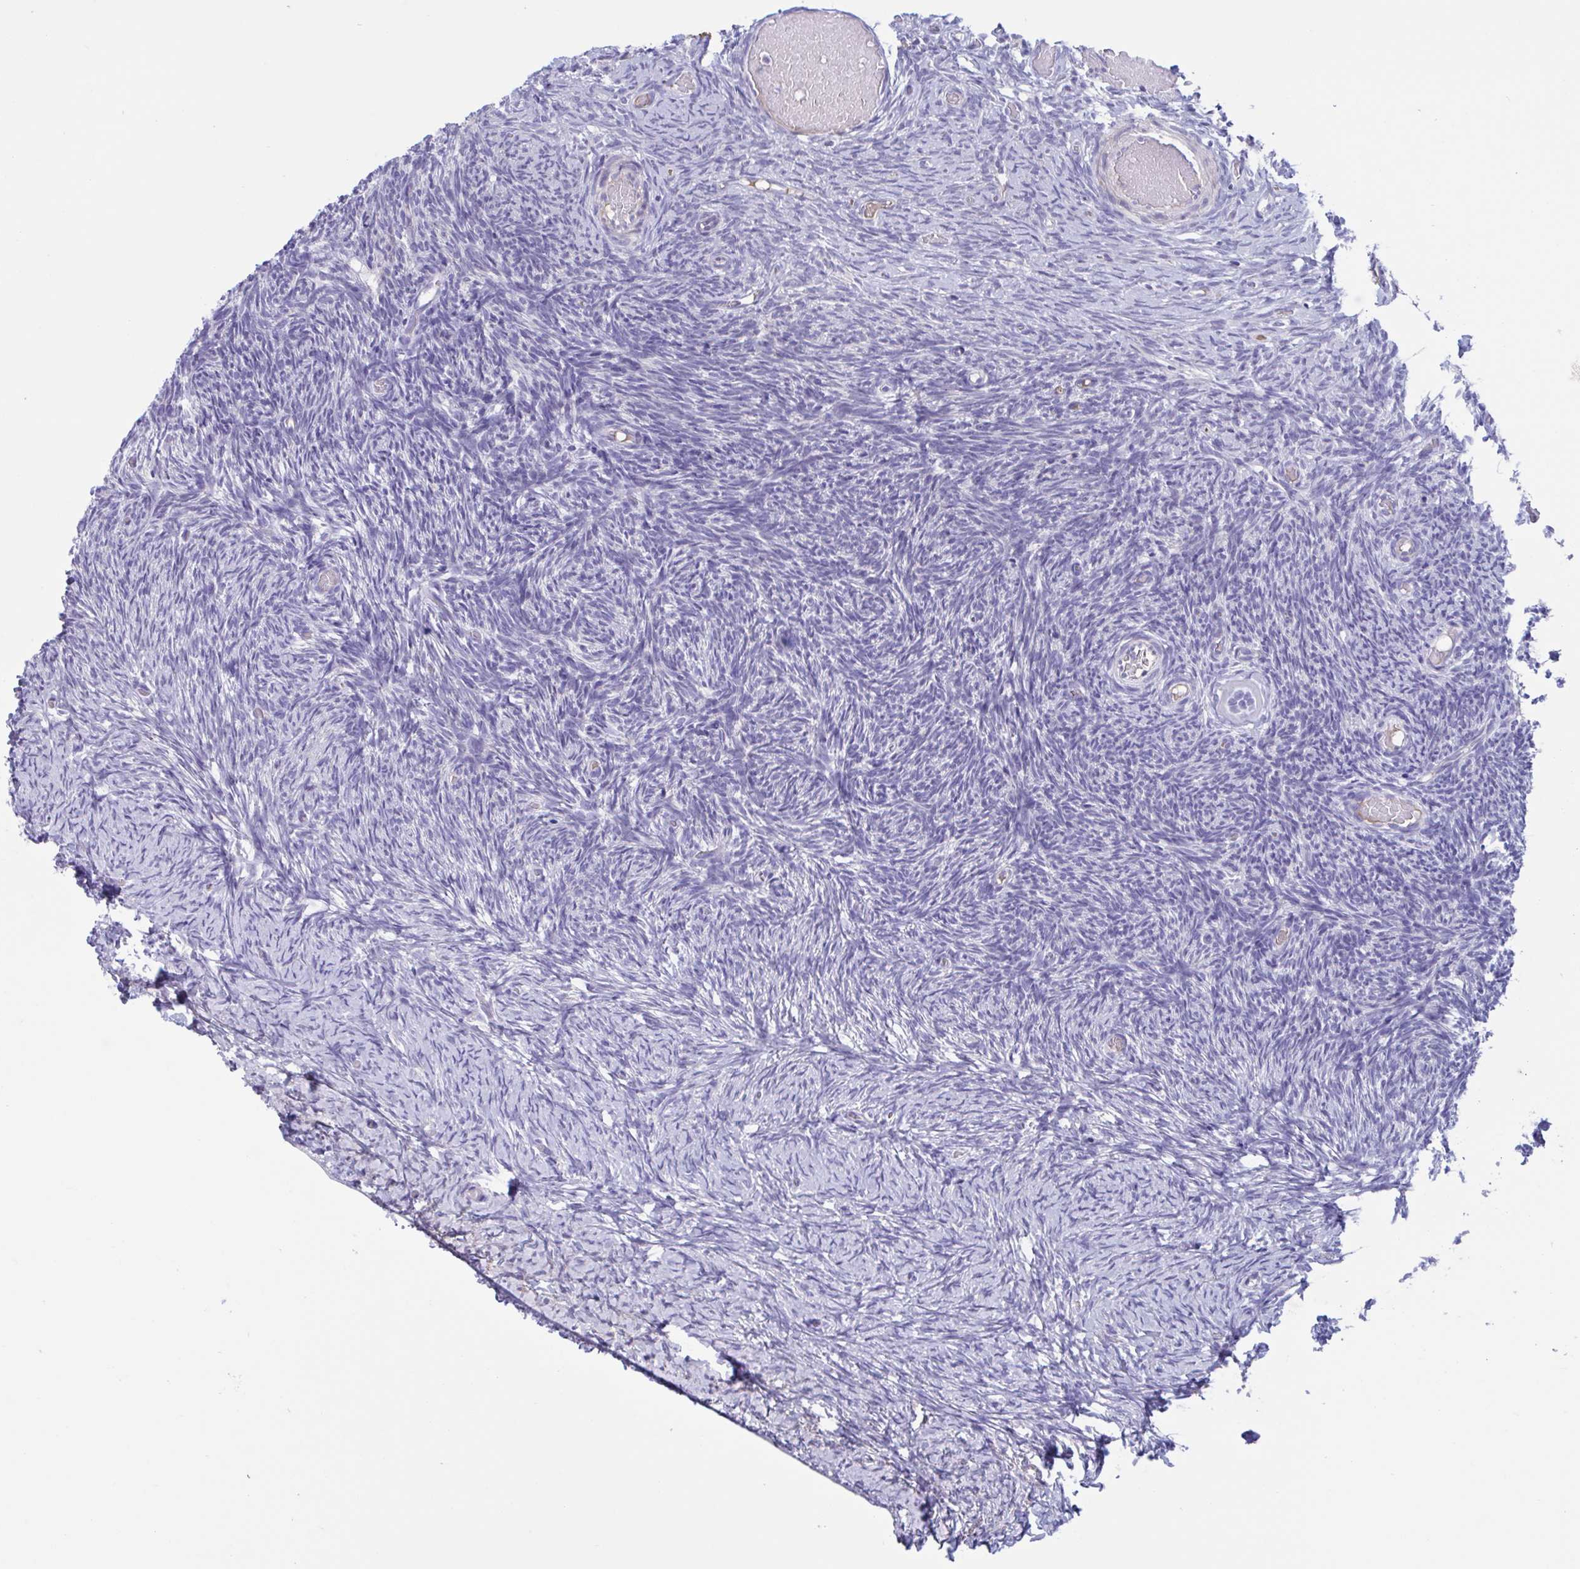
{"staining": {"intensity": "negative", "quantity": "none", "location": "none"}, "tissue": "ovary", "cell_type": "Follicle cells", "image_type": "normal", "snomed": [{"axis": "morphology", "description": "Normal tissue, NOS"}, {"axis": "topography", "description": "Ovary"}], "caption": "IHC of benign human ovary reveals no staining in follicle cells. Brightfield microscopy of IHC stained with DAB (3,3'-diaminobenzidine) (brown) and hematoxylin (blue), captured at high magnification.", "gene": "MS4A14", "patient": {"sex": "female", "age": 39}}